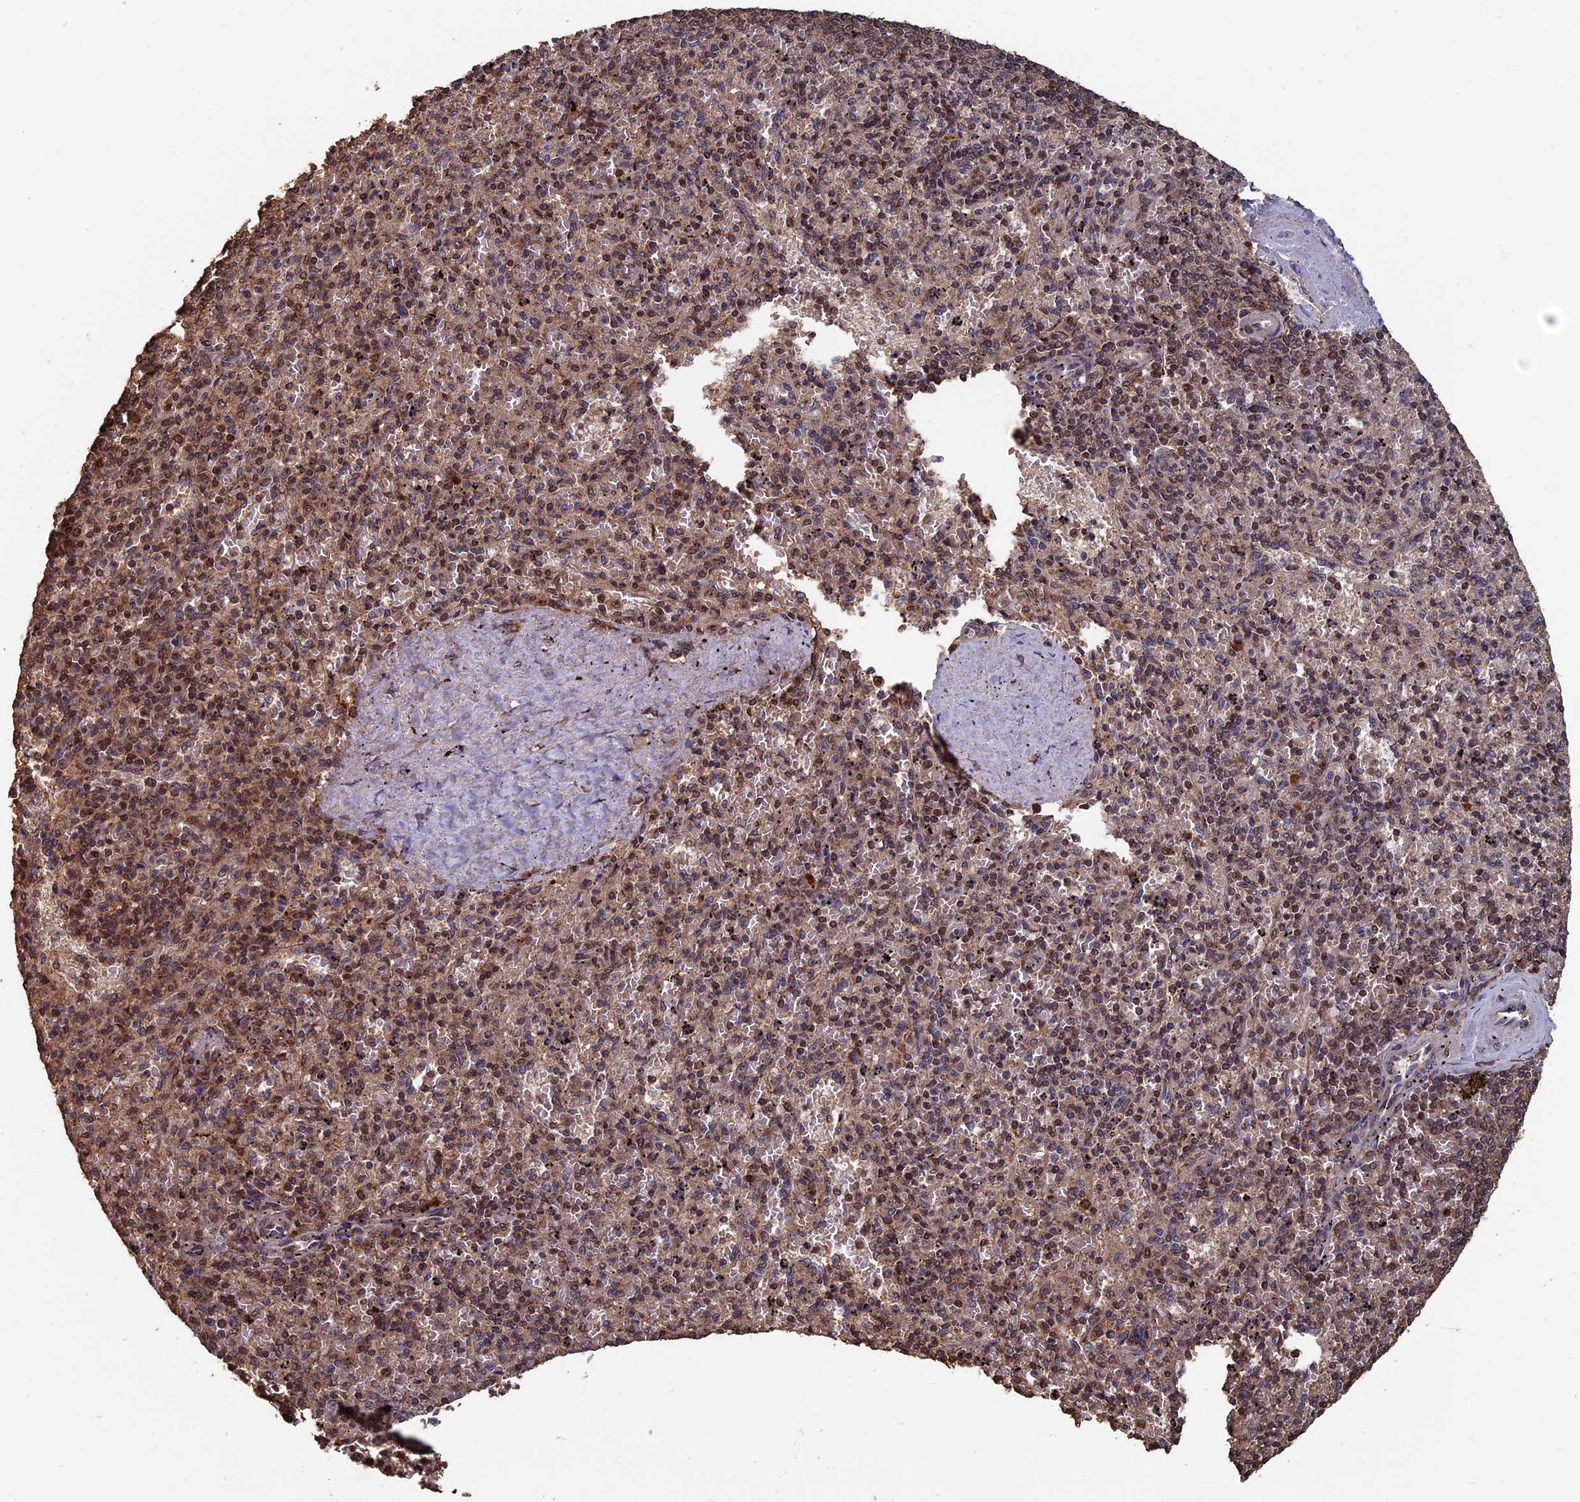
{"staining": {"intensity": "weak", "quantity": "25%-75%", "location": "nuclear"}, "tissue": "spleen", "cell_type": "Cells in red pulp", "image_type": "normal", "snomed": [{"axis": "morphology", "description": "Normal tissue, NOS"}, {"axis": "topography", "description": "Spleen"}], "caption": "Protein staining of unremarkable spleen demonstrates weak nuclear staining in about 25%-75% of cells in red pulp.", "gene": "RASGRF1", "patient": {"sex": "male", "age": 82}}